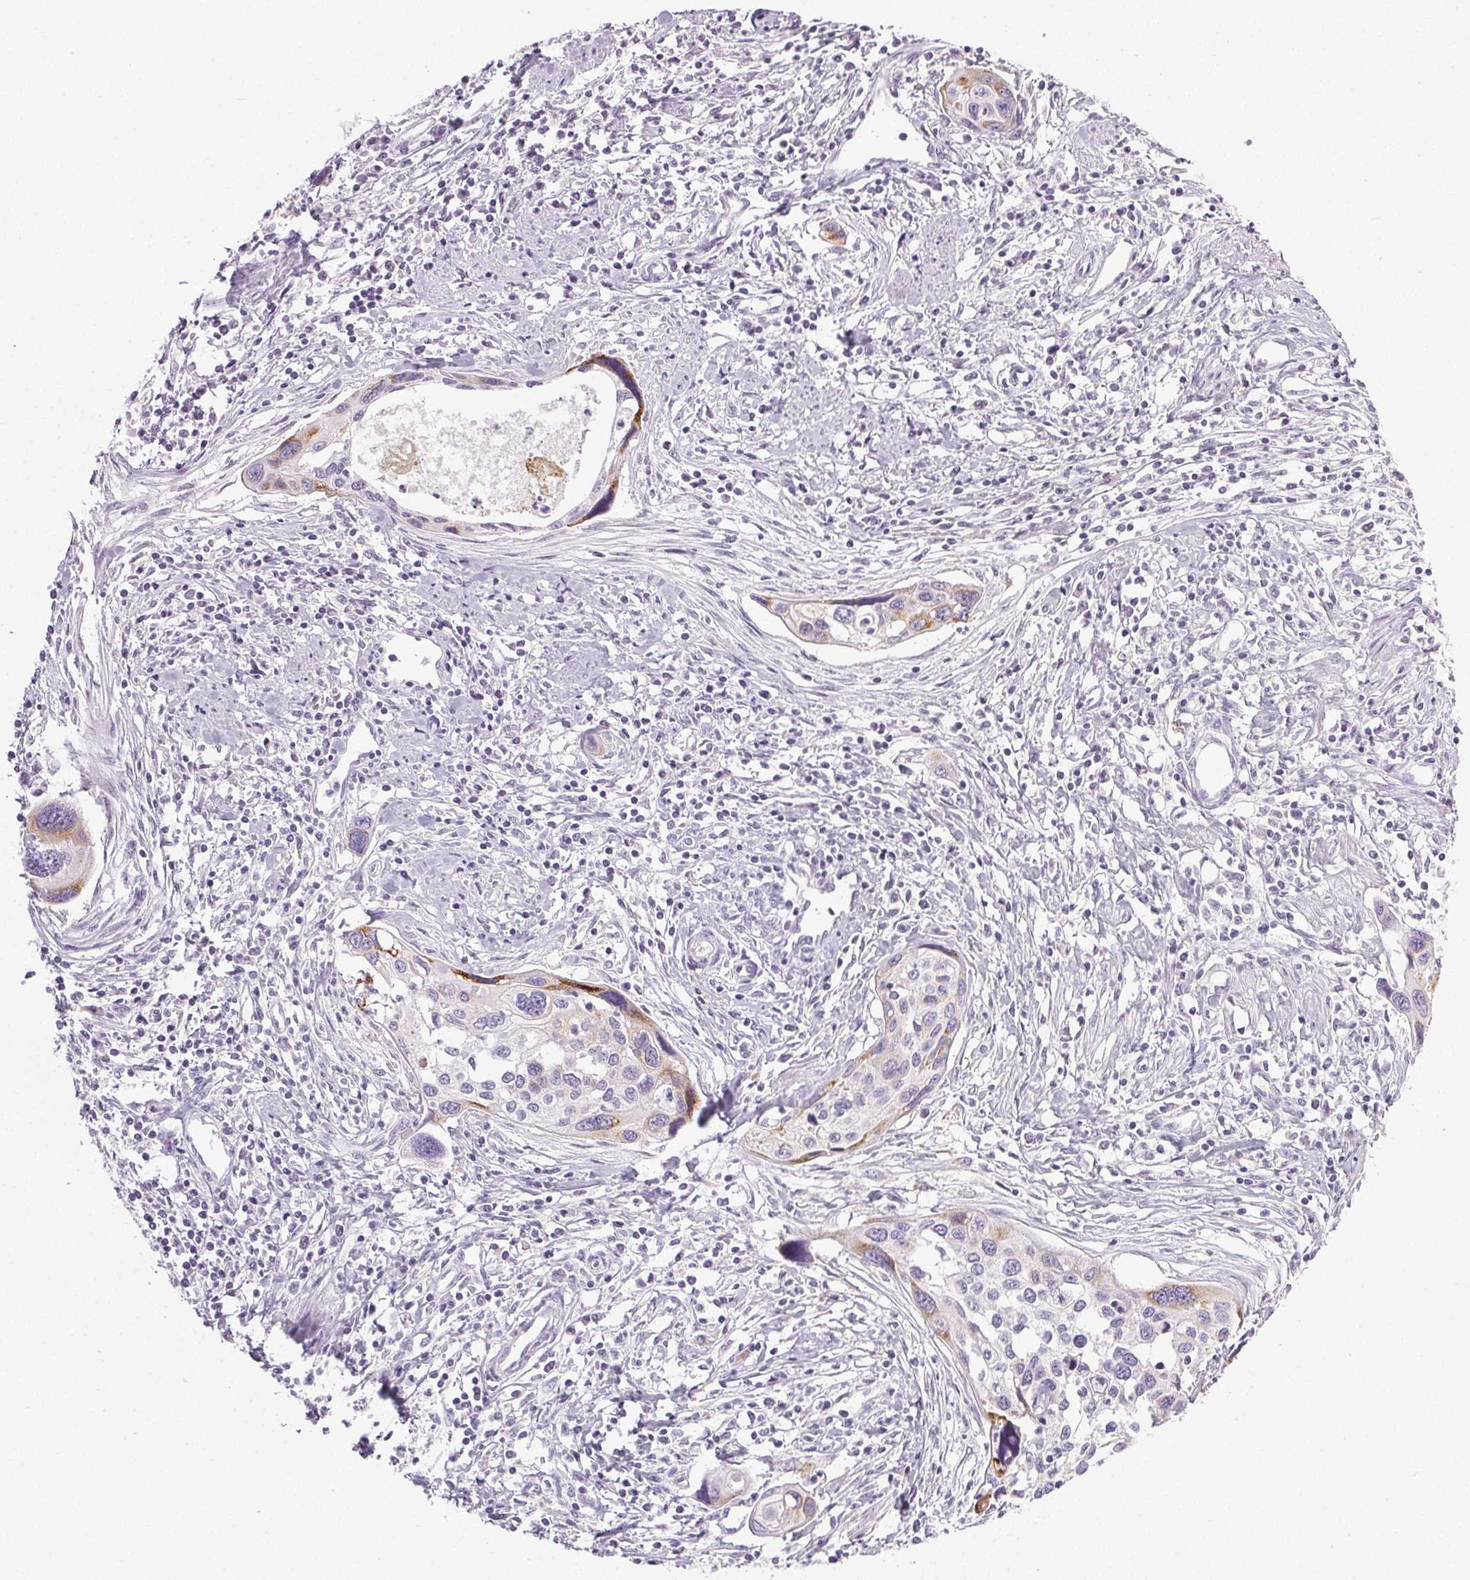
{"staining": {"intensity": "moderate", "quantity": "<25%", "location": "cytoplasmic/membranous"}, "tissue": "cervical cancer", "cell_type": "Tumor cells", "image_type": "cancer", "snomed": [{"axis": "morphology", "description": "Squamous cell carcinoma, NOS"}, {"axis": "topography", "description": "Cervix"}], "caption": "Protein analysis of squamous cell carcinoma (cervical) tissue demonstrates moderate cytoplasmic/membranous positivity in about <25% of tumor cells. The protein of interest is shown in brown color, while the nuclei are stained blue.", "gene": "COL7A1", "patient": {"sex": "female", "age": 31}}